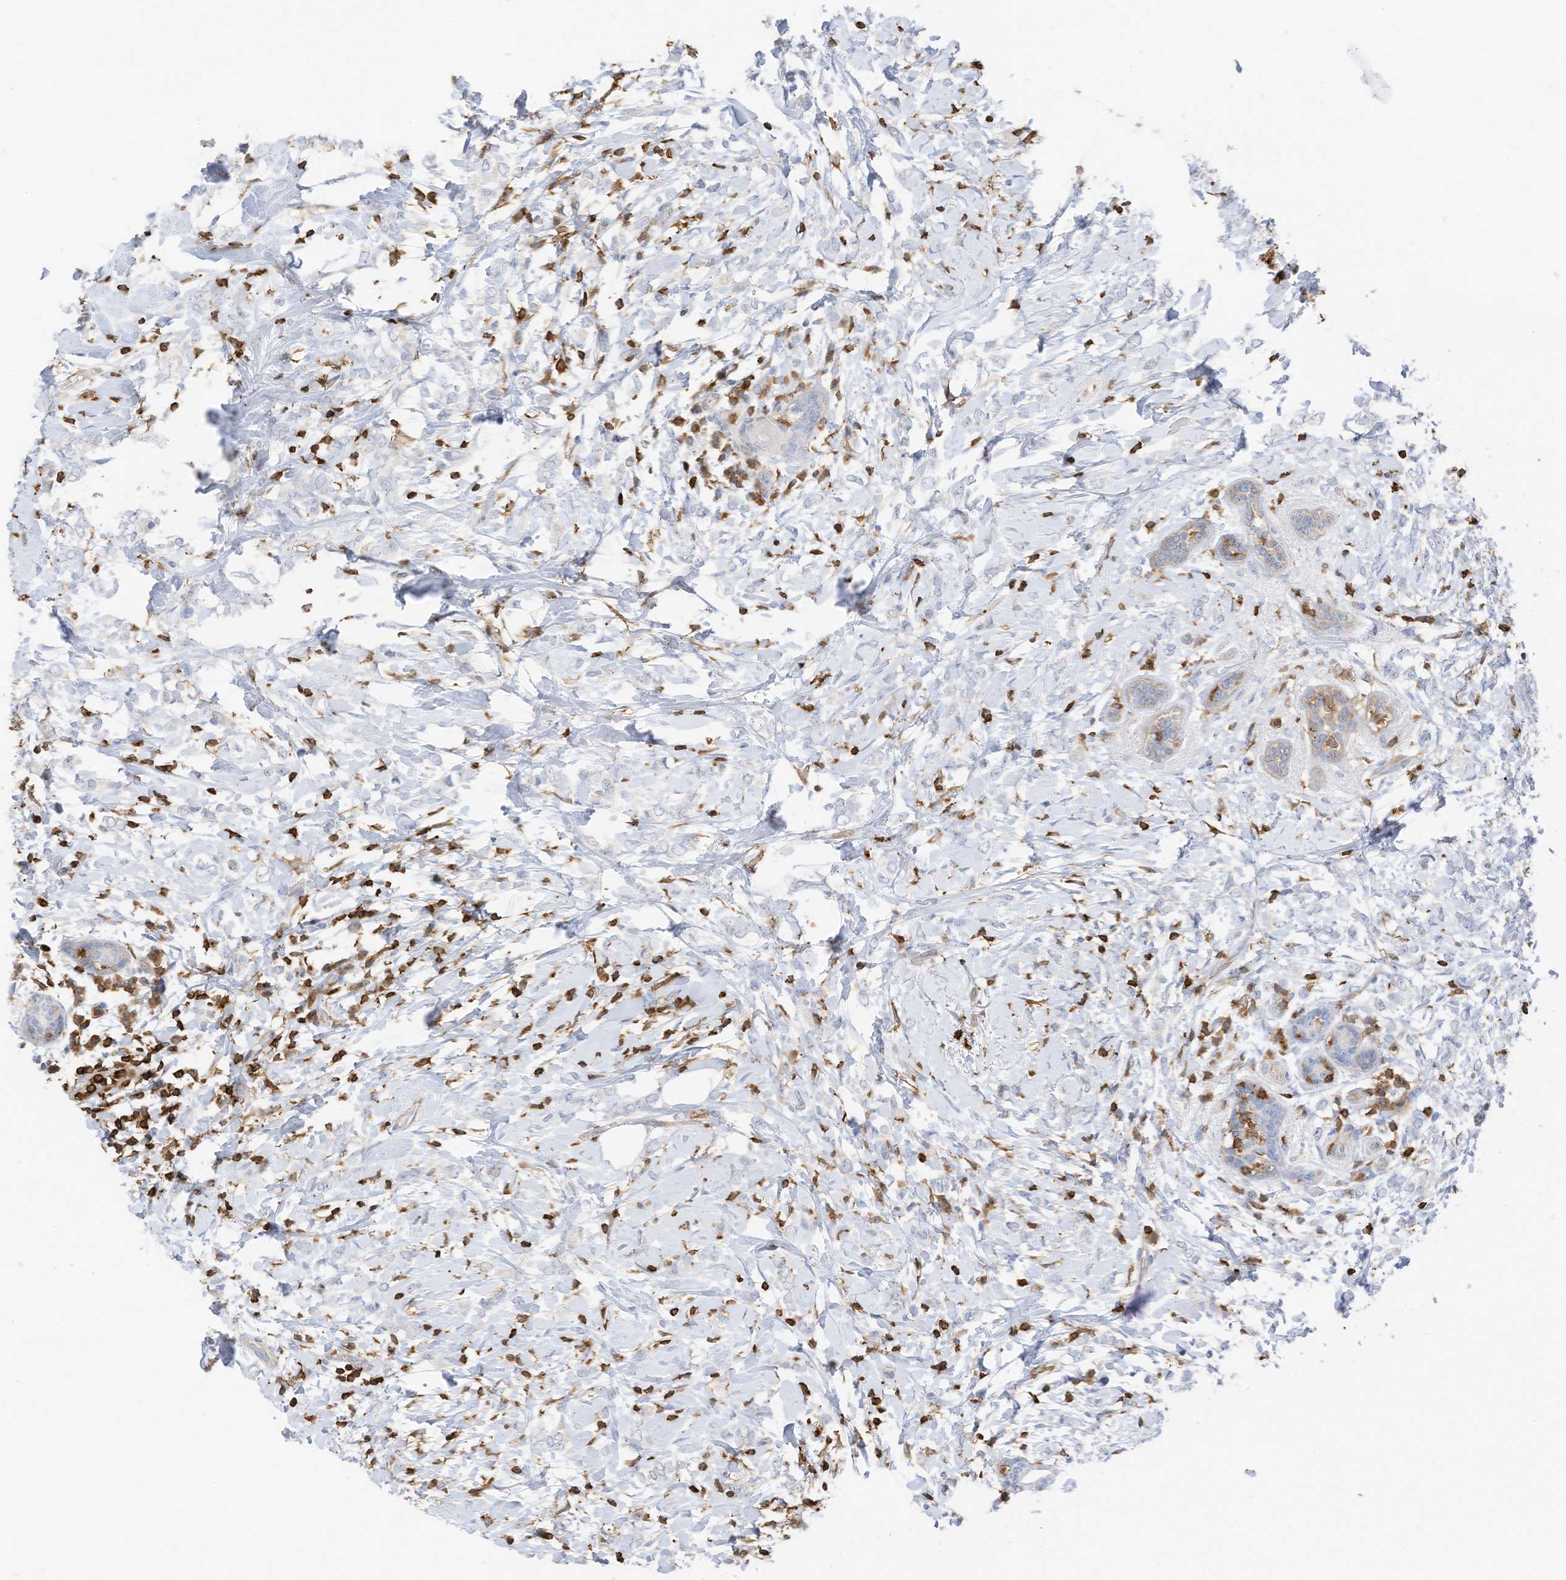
{"staining": {"intensity": "negative", "quantity": "none", "location": "none"}, "tissue": "breast cancer", "cell_type": "Tumor cells", "image_type": "cancer", "snomed": [{"axis": "morphology", "description": "Normal tissue, NOS"}, {"axis": "morphology", "description": "Lobular carcinoma"}, {"axis": "topography", "description": "Breast"}], "caption": "The immunohistochemistry photomicrograph has no significant expression in tumor cells of breast cancer tissue. (DAB immunohistochemistry (IHC) visualized using brightfield microscopy, high magnification).", "gene": "ARHGAP25", "patient": {"sex": "female", "age": 47}}